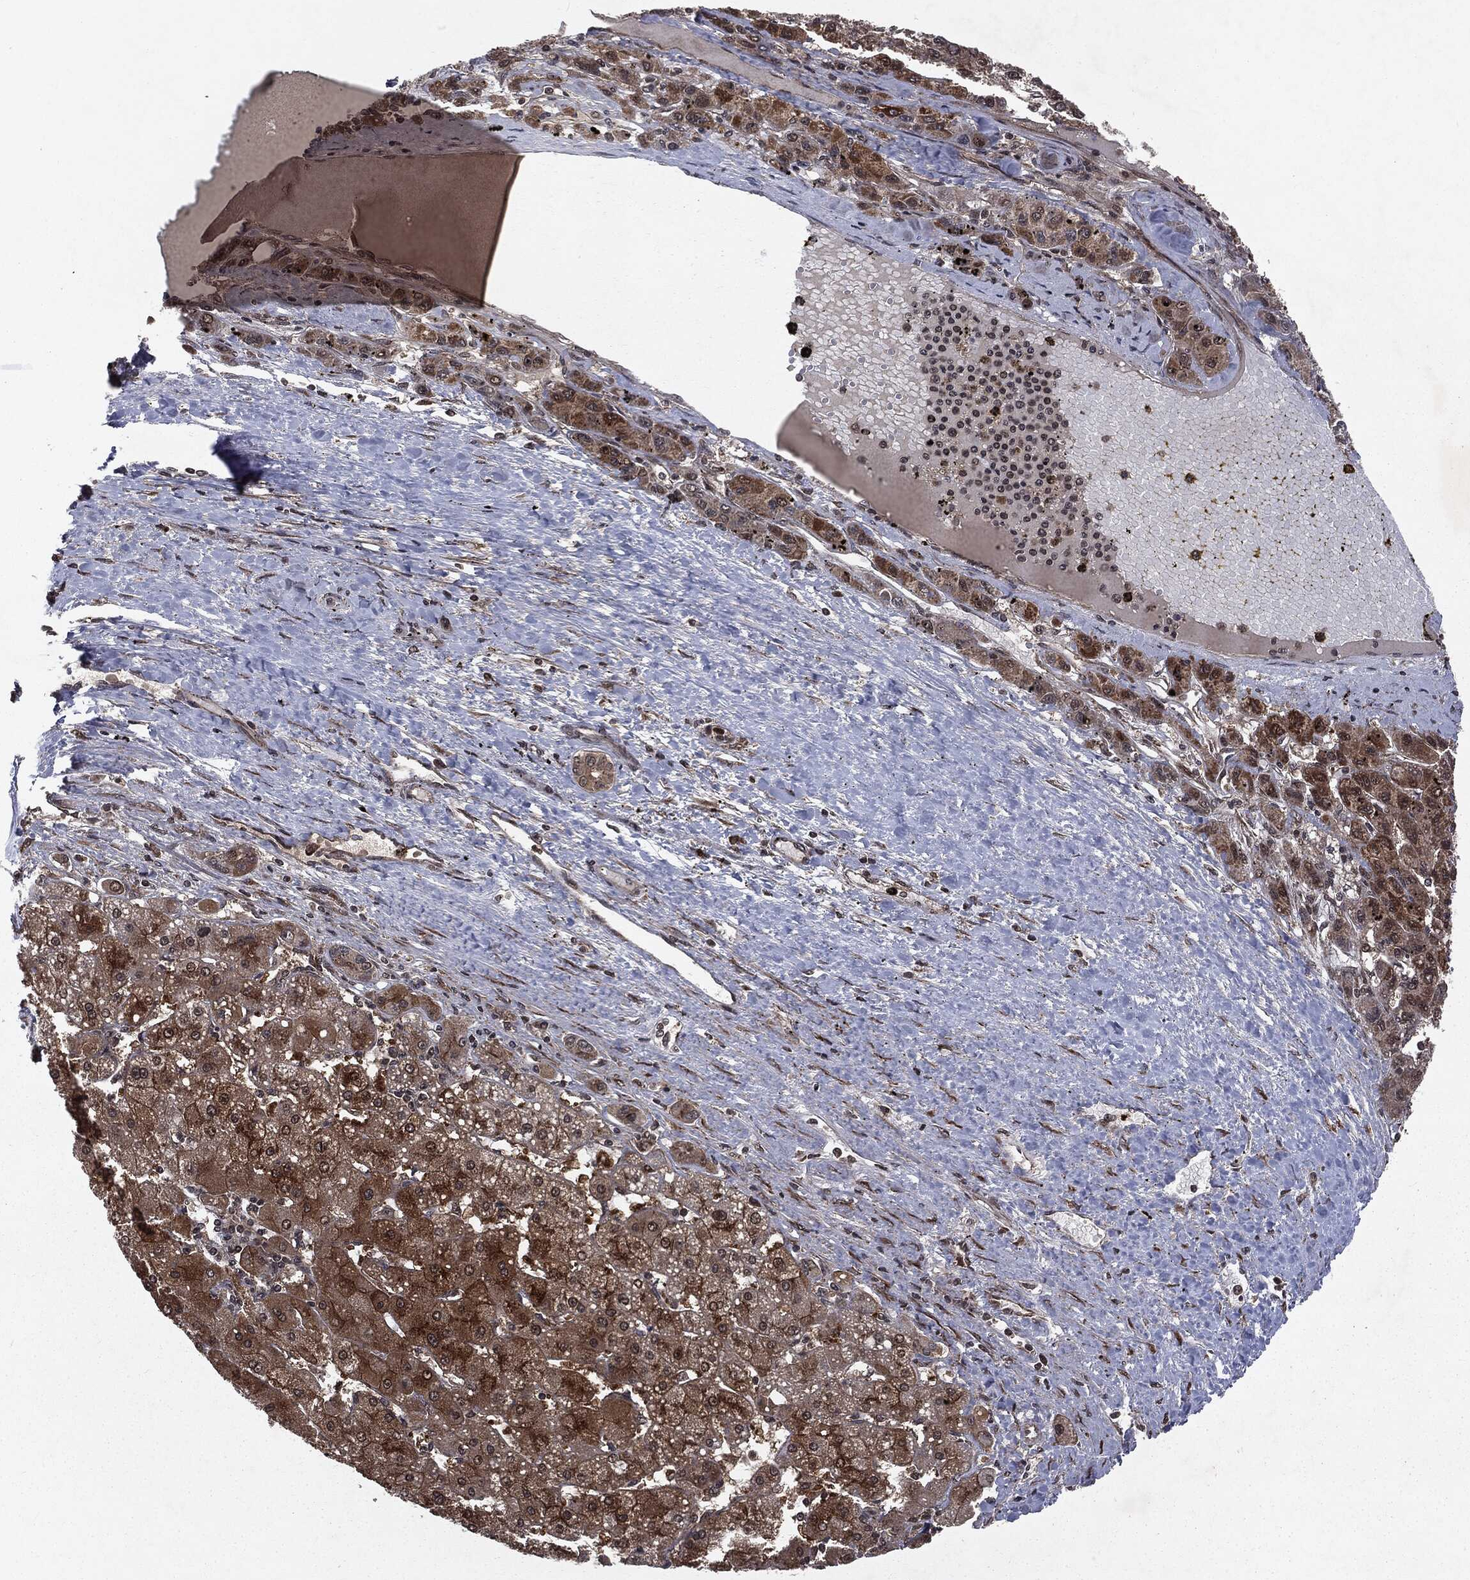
{"staining": {"intensity": "strong", "quantity": "25%-75%", "location": "cytoplasmic/membranous"}, "tissue": "liver cancer", "cell_type": "Tumor cells", "image_type": "cancer", "snomed": [{"axis": "morphology", "description": "Carcinoma, Hepatocellular, NOS"}, {"axis": "topography", "description": "Liver"}], "caption": "This photomicrograph shows liver cancer (hepatocellular carcinoma) stained with IHC to label a protein in brown. The cytoplasmic/membranous of tumor cells show strong positivity for the protein. Nuclei are counter-stained blue.", "gene": "STAU2", "patient": {"sex": "female", "age": 82}}